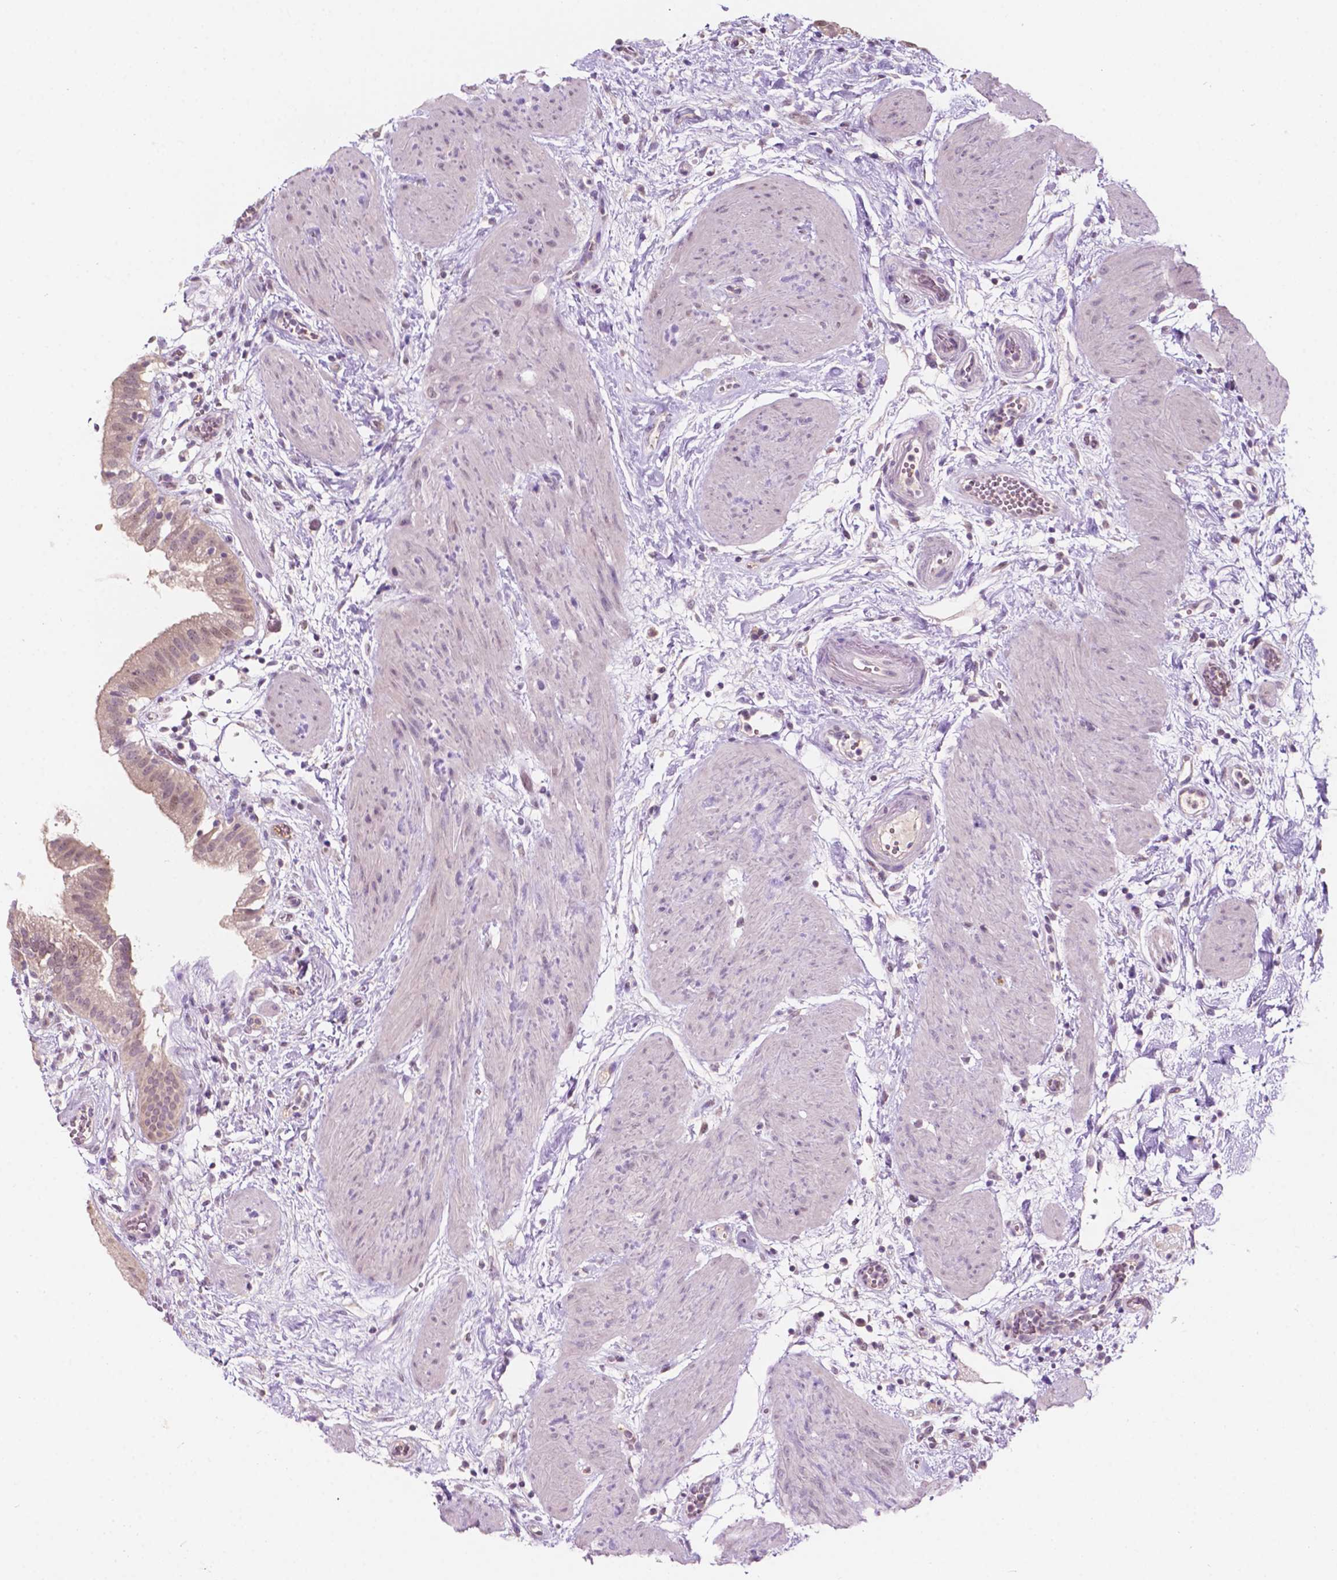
{"staining": {"intensity": "weak", "quantity": "25%-75%", "location": "cytoplasmic/membranous"}, "tissue": "gallbladder", "cell_type": "Glandular cells", "image_type": "normal", "snomed": [{"axis": "morphology", "description": "Normal tissue, NOS"}, {"axis": "topography", "description": "Gallbladder"}], "caption": "IHC of benign human gallbladder demonstrates low levels of weak cytoplasmic/membranous staining in approximately 25%-75% of glandular cells.", "gene": "TM6SF2", "patient": {"sex": "female", "age": 65}}